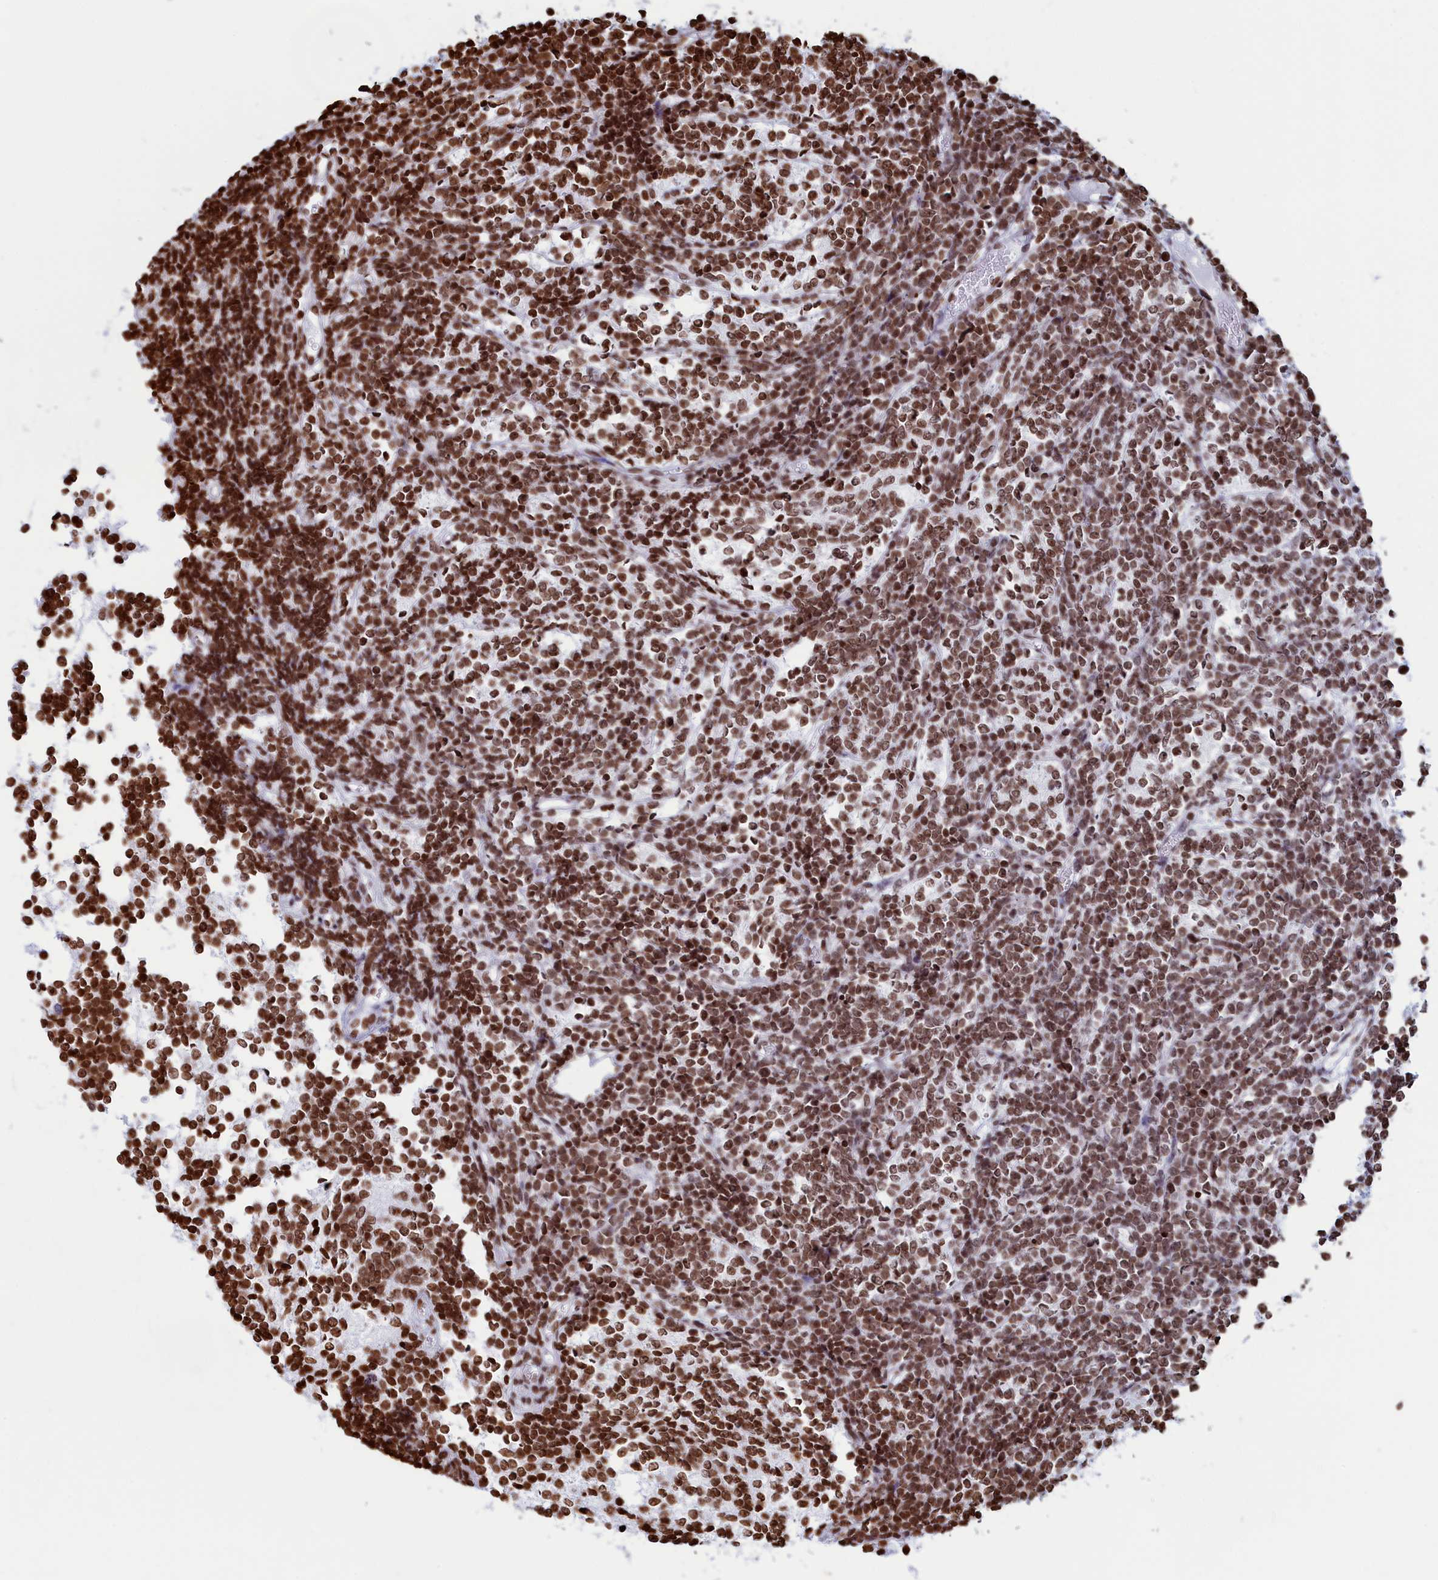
{"staining": {"intensity": "moderate", "quantity": ">75%", "location": "nuclear"}, "tissue": "glioma", "cell_type": "Tumor cells", "image_type": "cancer", "snomed": [{"axis": "morphology", "description": "Glioma, malignant, Low grade"}, {"axis": "topography", "description": "Brain"}], "caption": "Immunohistochemistry staining of glioma, which shows medium levels of moderate nuclear expression in approximately >75% of tumor cells indicating moderate nuclear protein staining. The staining was performed using DAB (3,3'-diaminobenzidine) (brown) for protein detection and nuclei were counterstained in hematoxylin (blue).", "gene": "APOBEC3A", "patient": {"sex": "female", "age": 1}}